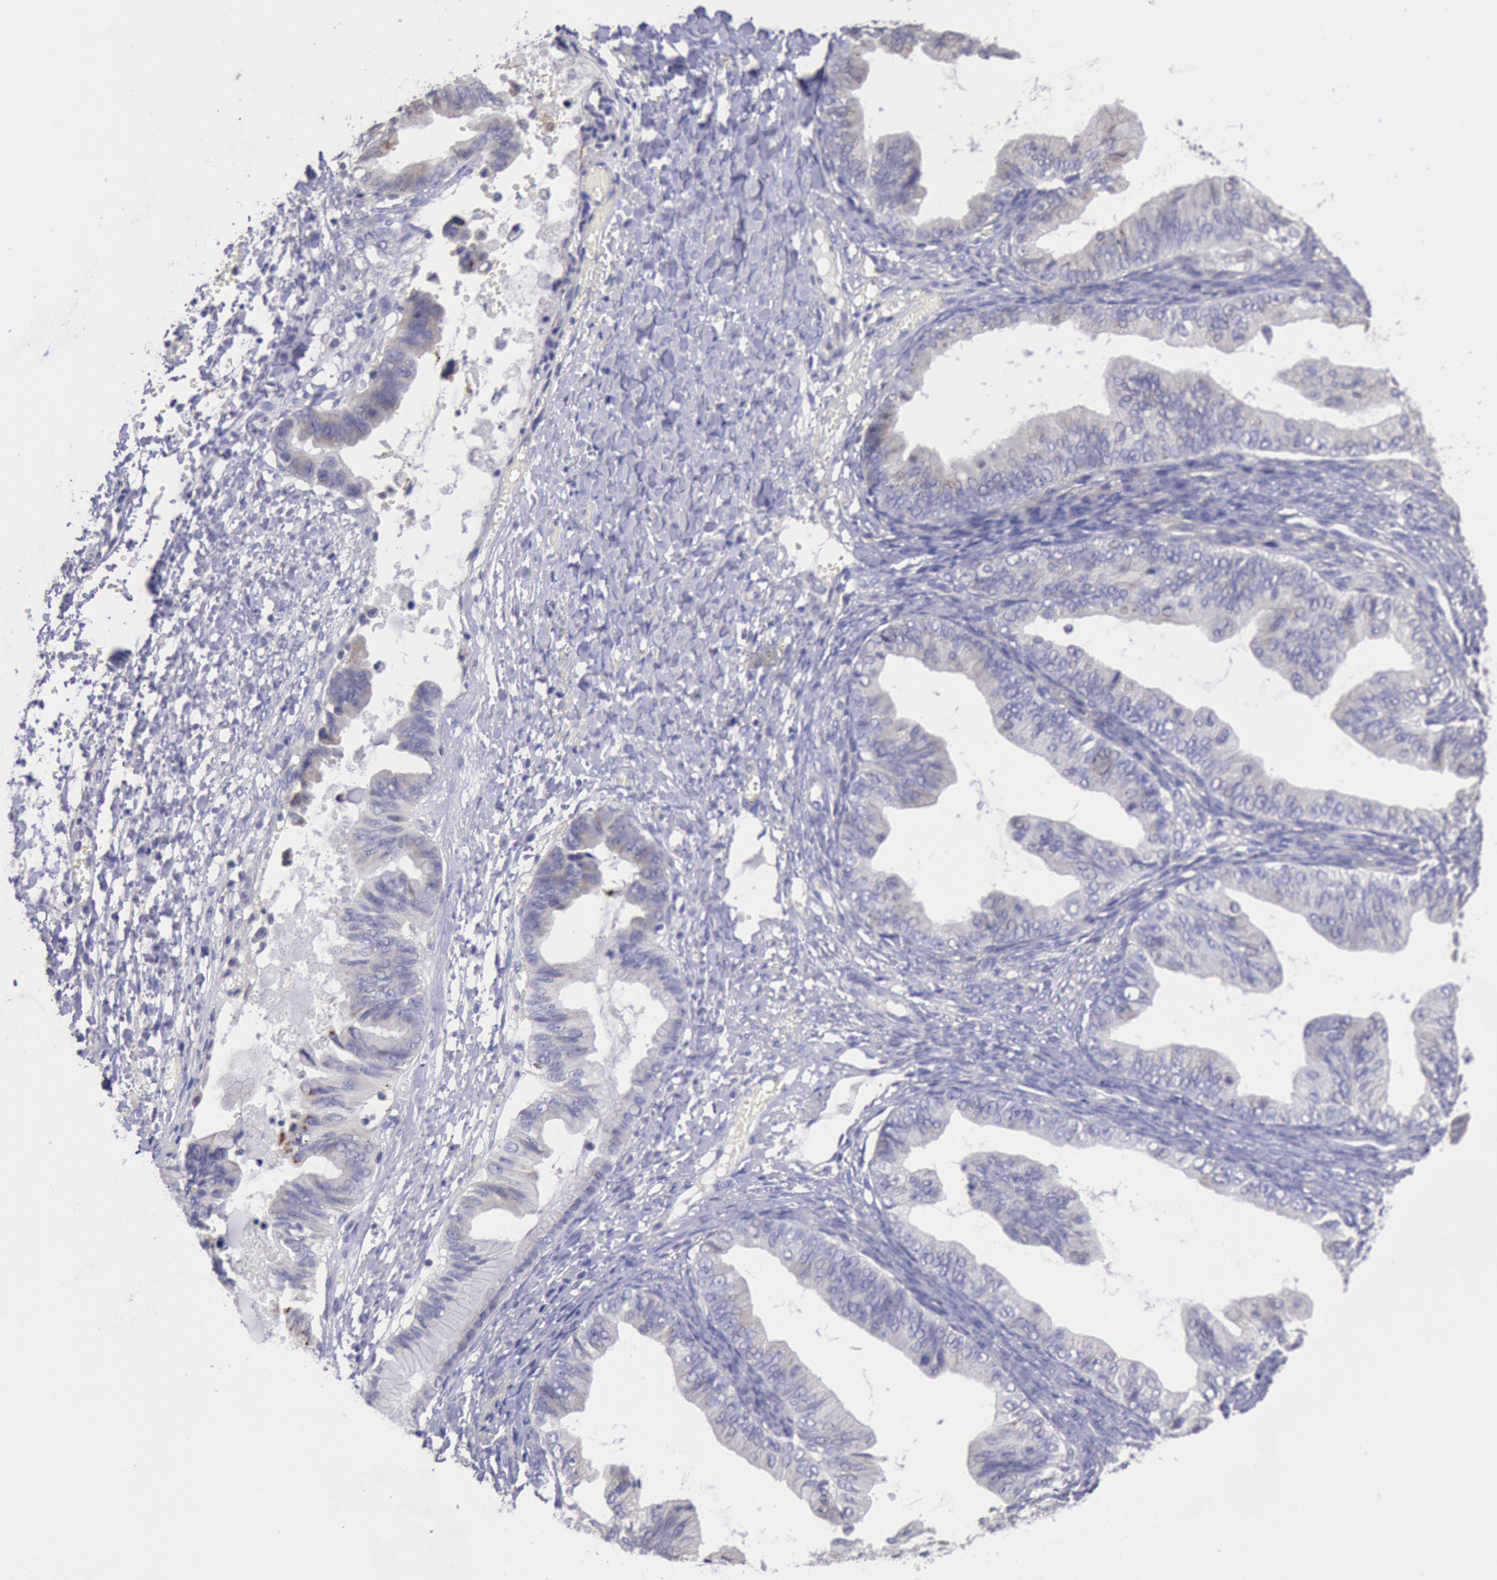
{"staining": {"intensity": "weak", "quantity": "<25%", "location": "cytoplasmic/membranous"}, "tissue": "ovarian cancer", "cell_type": "Tumor cells", "image_type": "cancer", "snomed": [{"axis": "morphology", "description": "Cystadenocarcinoma, mucinous, NOS"}, {"axis": "topography", "description": "Ovary"}], "caption": "An image of mucinous cystadenocarcinoma (ovarian) stained for a protein shows no brown staining in tumor cells.", "gene": "GAL3ST1", "patient": {"sex": "female", "age": 36}}